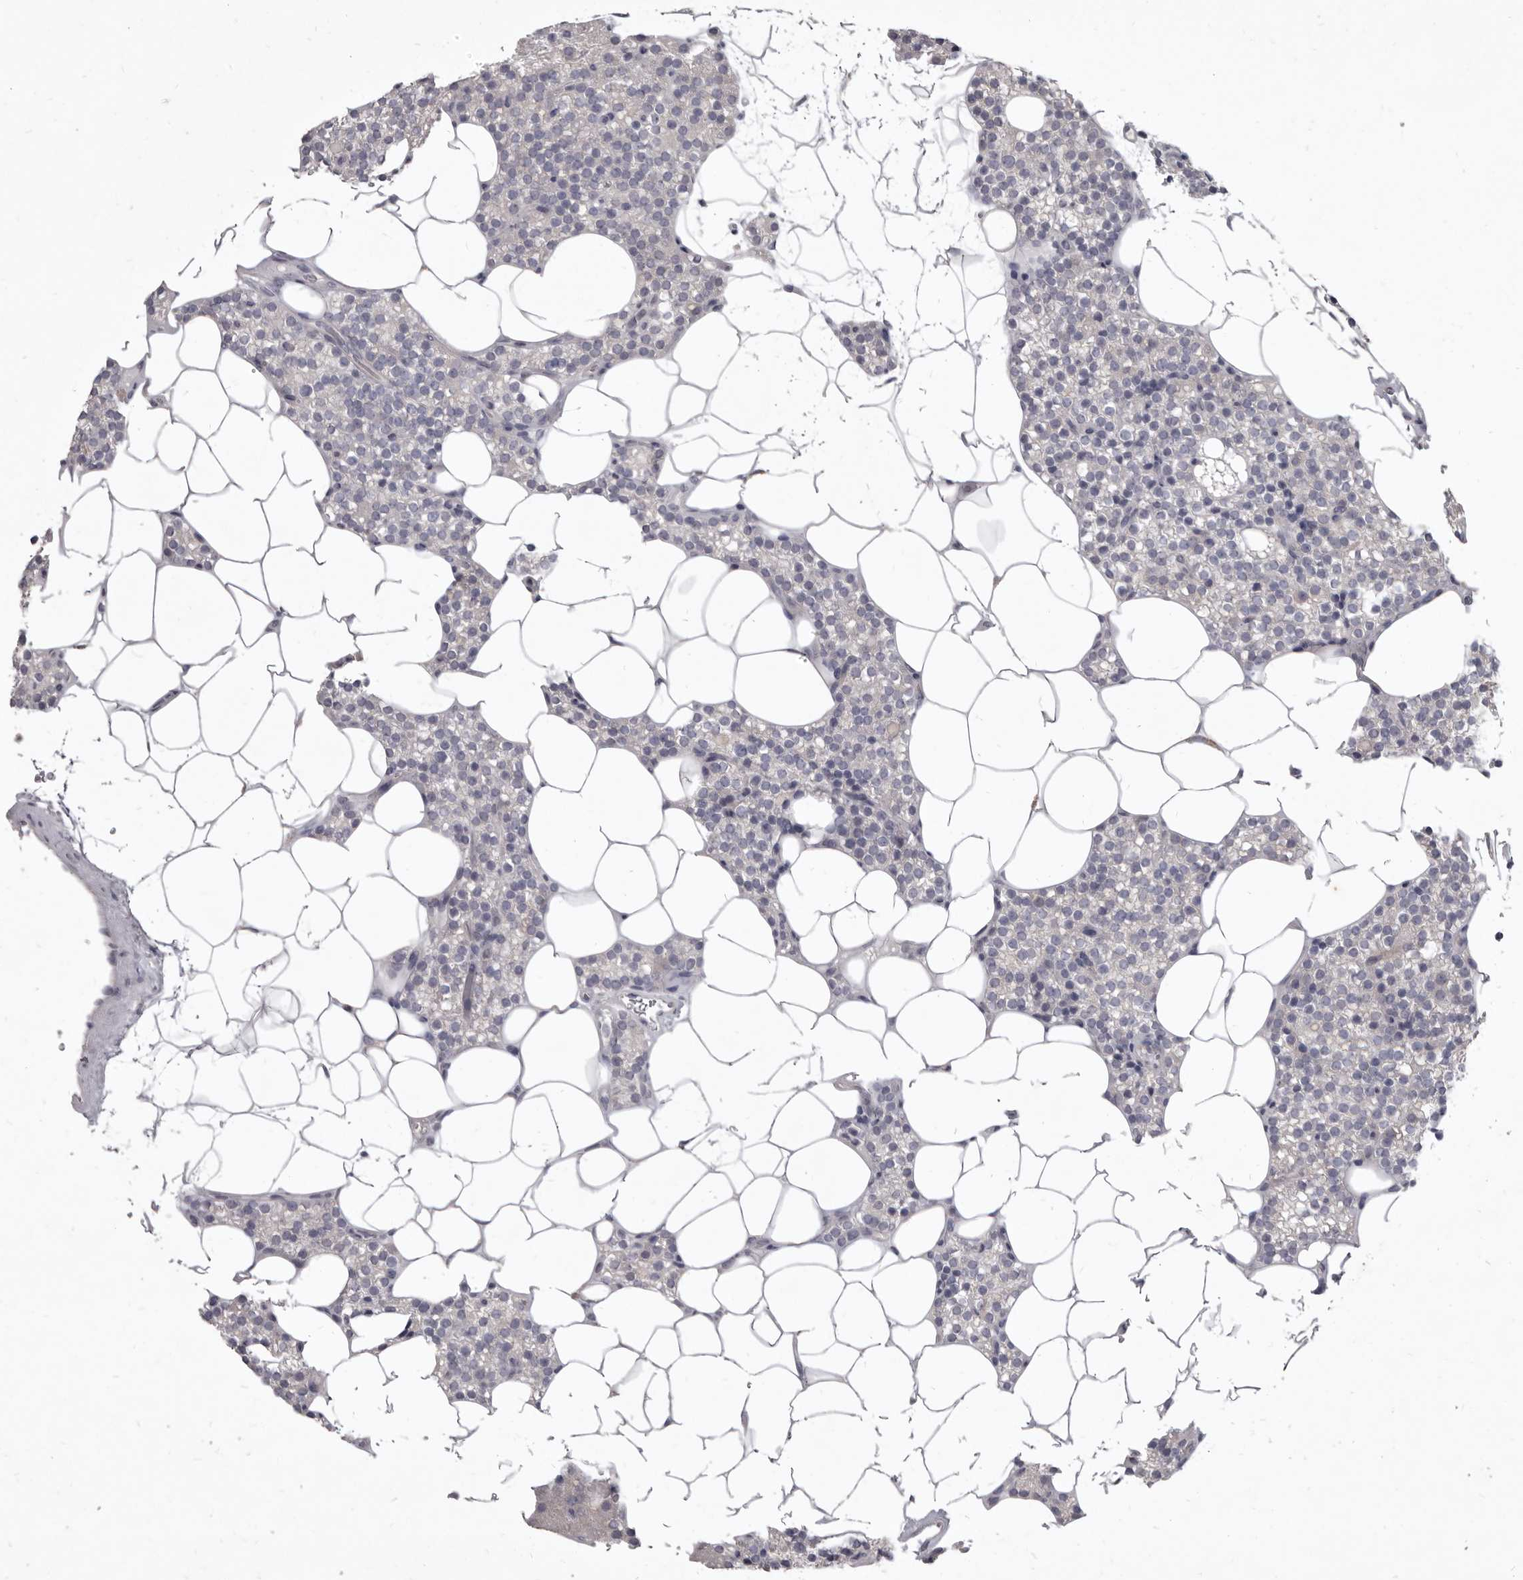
{"staining": {"intensity": "negative", "quantity": "none", "location": "none"}, "tissue": "parathyroid gland", "cell_type": "Glandular cells", "image_type": "normal", "snomed": [{"axis": "morphology", "description": "Normal tissue, NOS"}, {"axis": "topography", "description": "Parathyroid gland"}], "caption": "This is an immunohistochemistry (IHC) photomicrograph of benign parathyroid gland. There is no expression in glandular cells.", "gene": "GSK3B", "patient": {"sex": "female", "age": 56}}